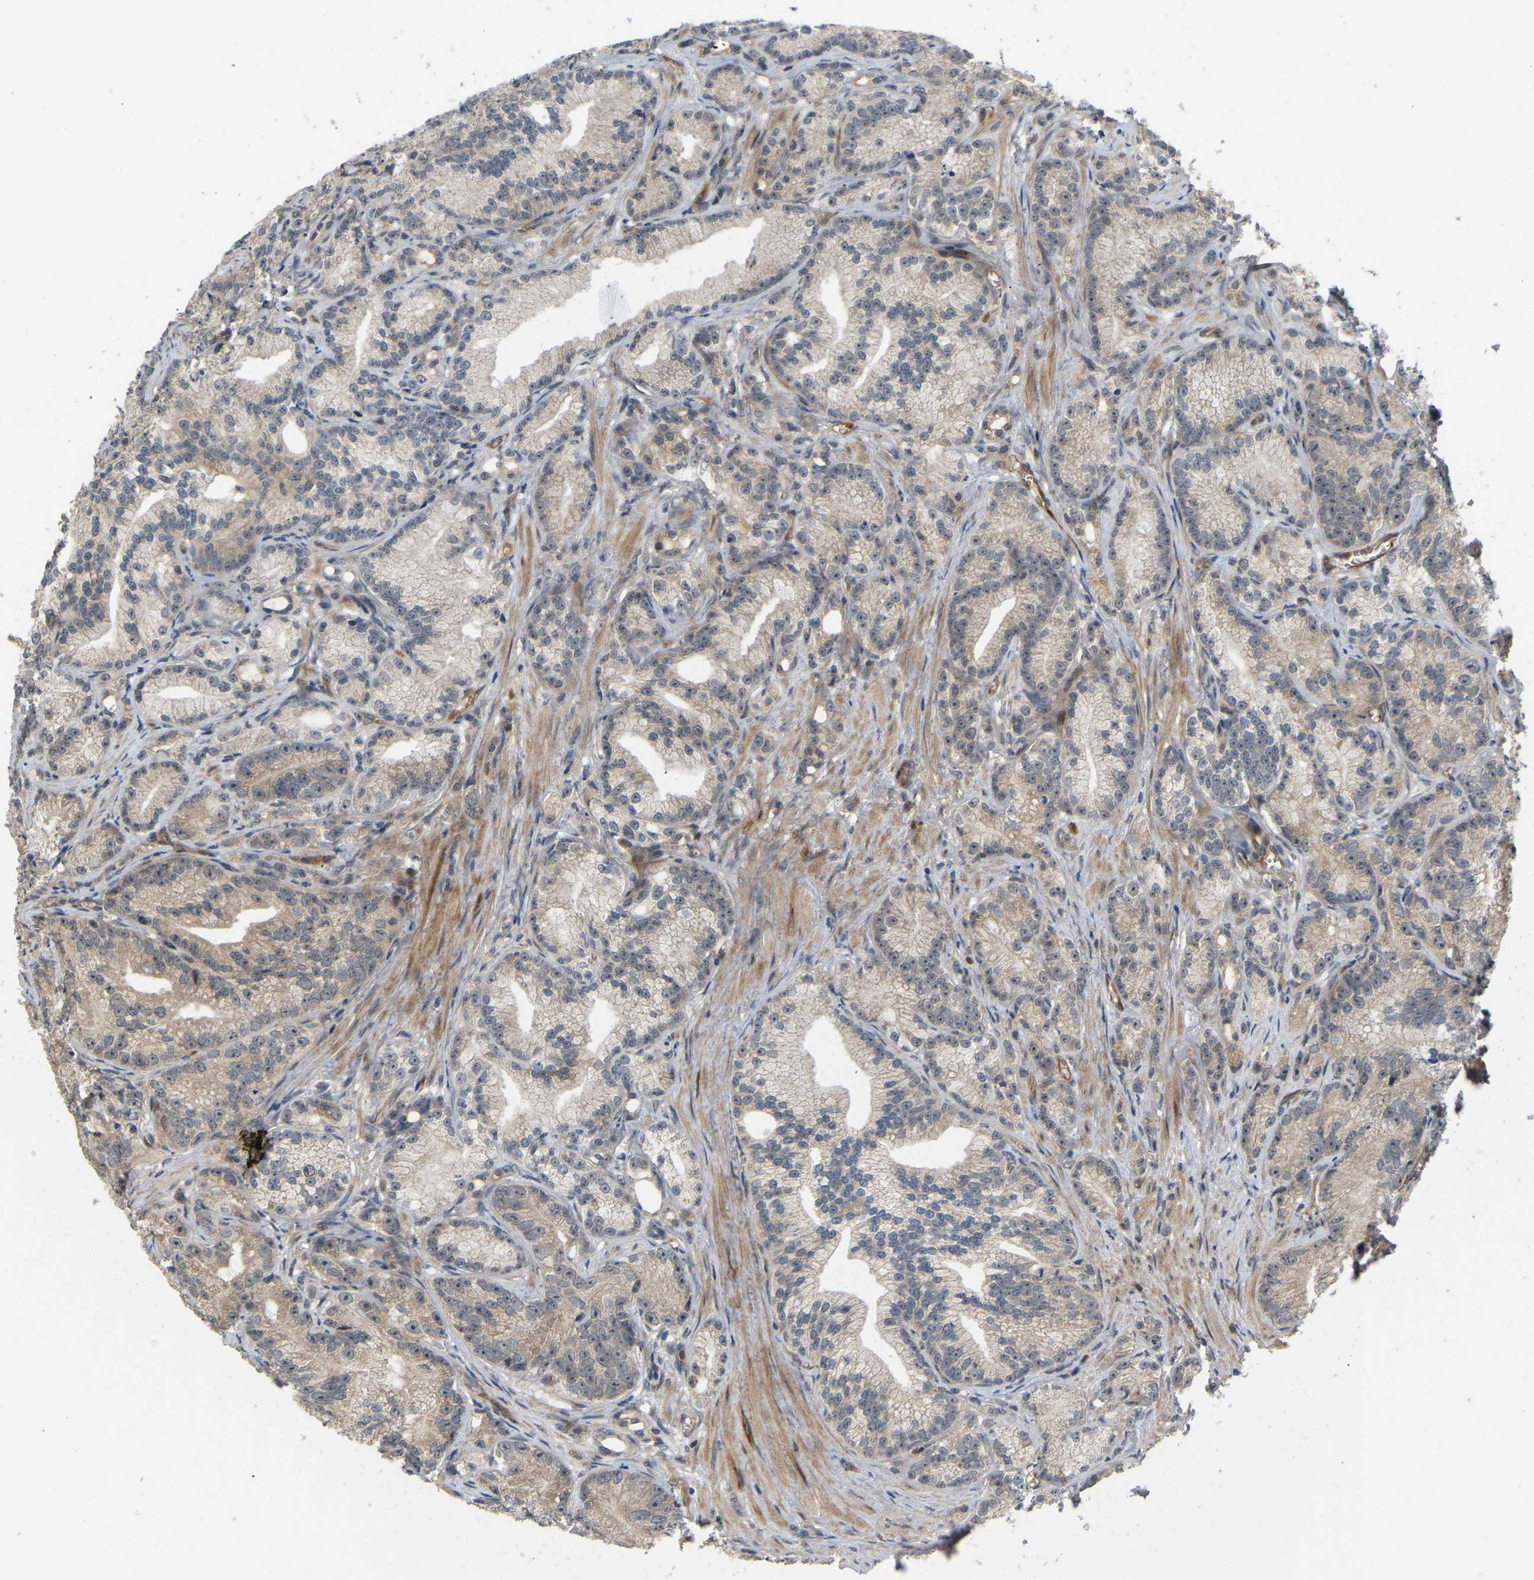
{"staining": {"intensity": "weak", "quantity": "<25%", "location": "cytoplasmic/membranous"}, "tissue": "prostate cancer", "cell_type": "Tumor cells", "image_type": "cancer", "snomed": [{"axis": "morphology", "description": "Adenocarcinoma, Low grade"}, {"axis": "topography", "description": "Prostate"}], "caption": "The image shows no significant staining in tumor cells of prostate cancer (adenocarcinoma (low-grade)).", "gene": "LIMK2", "patient": {"sex": "male", "age": 89}}